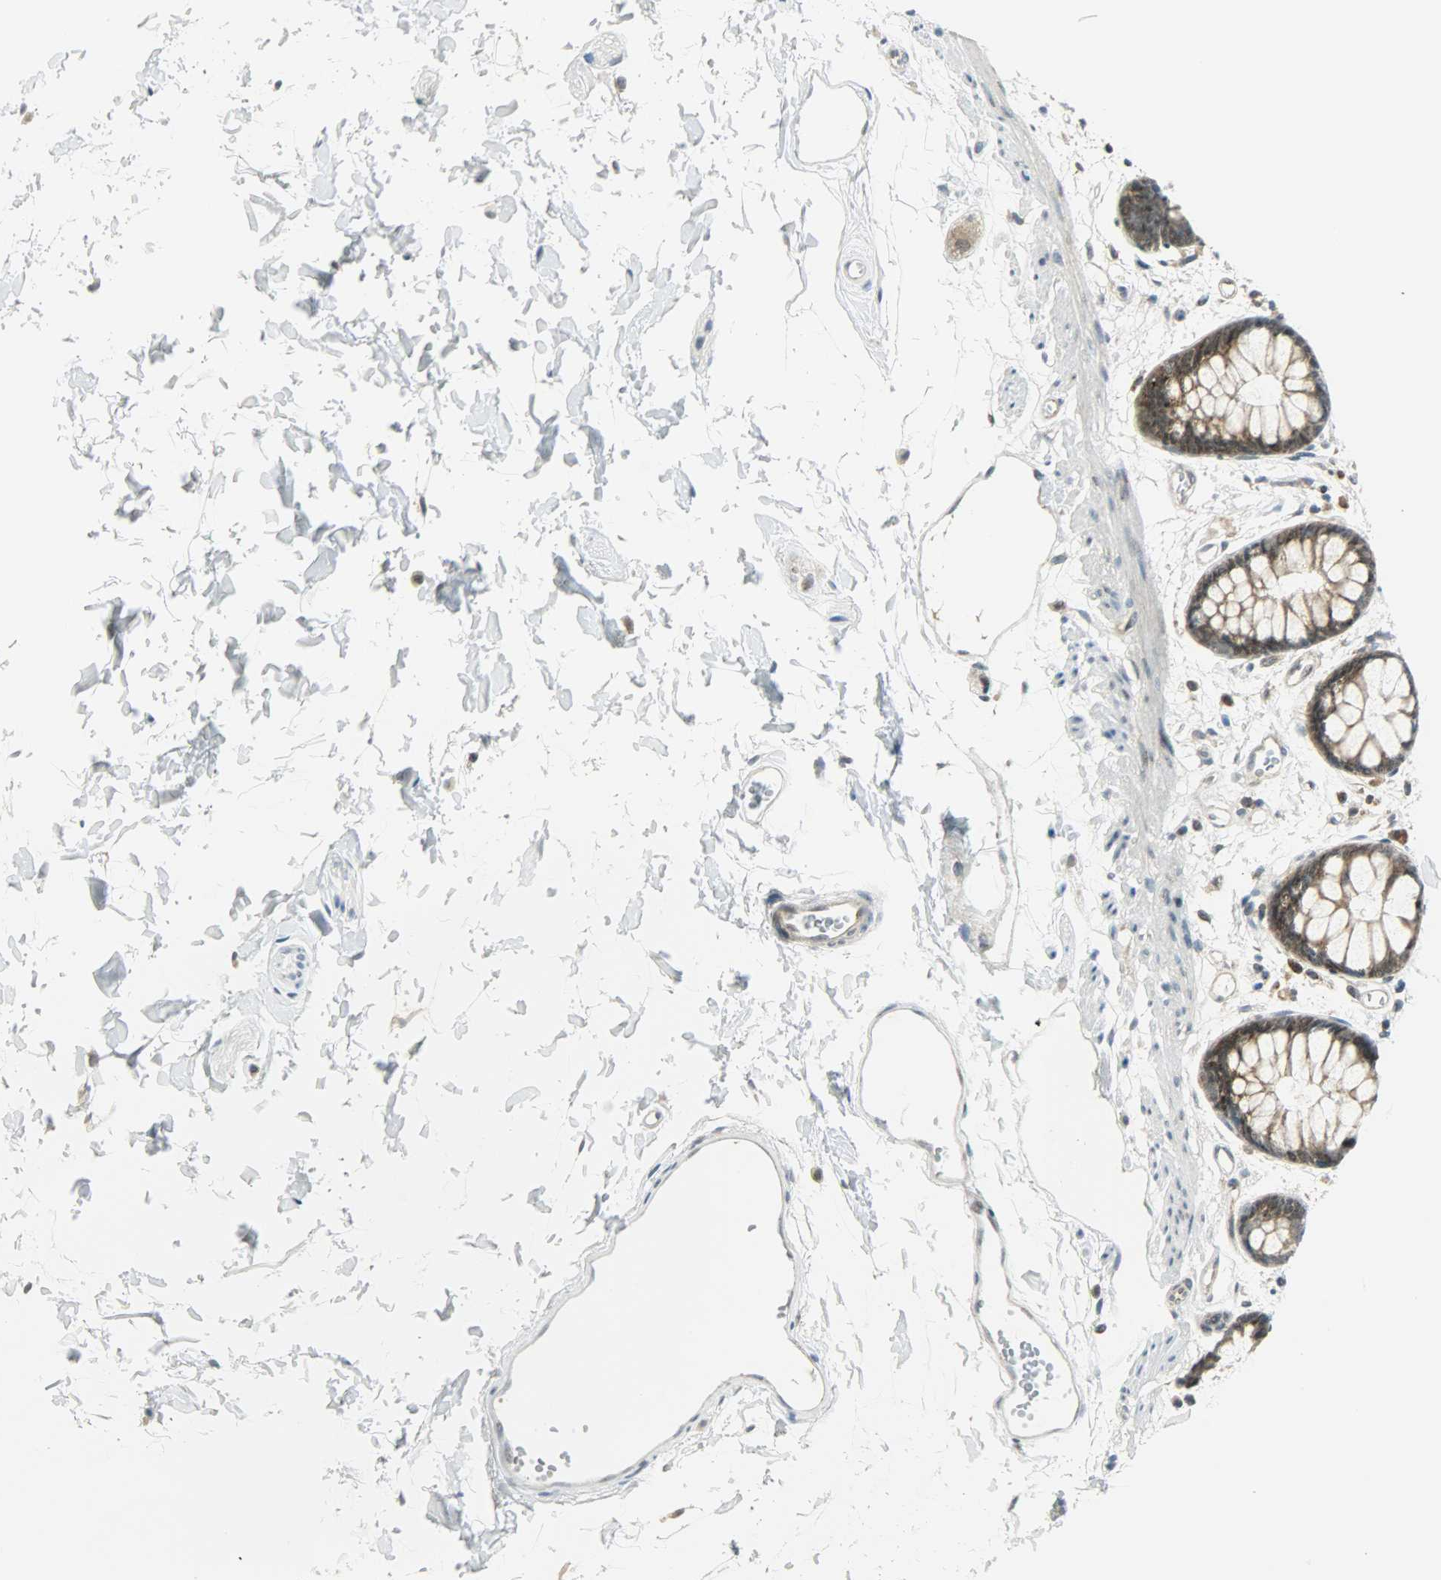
{"staining": {"intensity": "moderate", "quantity": ">75%", "location": "cytoplasmic/membranous"}, "tissue": "rectum", "cell_type": "Glandular cells", "image_type": "normal", "snomed": [{"axis": "morphology", "description": "Normal tissue, NOS"}, {"axis": "topography", "description": "Rectum"}], "caption": "Immunohistochemistry (DAB (3,3'-diaminobenzidine)) staining of normal rectum shows moderate cytoplasmic/membranous protein staining in approximately >75% of glandular cells. The protein of interest is shown in brown color, while the nuclei are stained blue.", "gene": "IL15", "patient": {"sex": "female", "age": 66}}